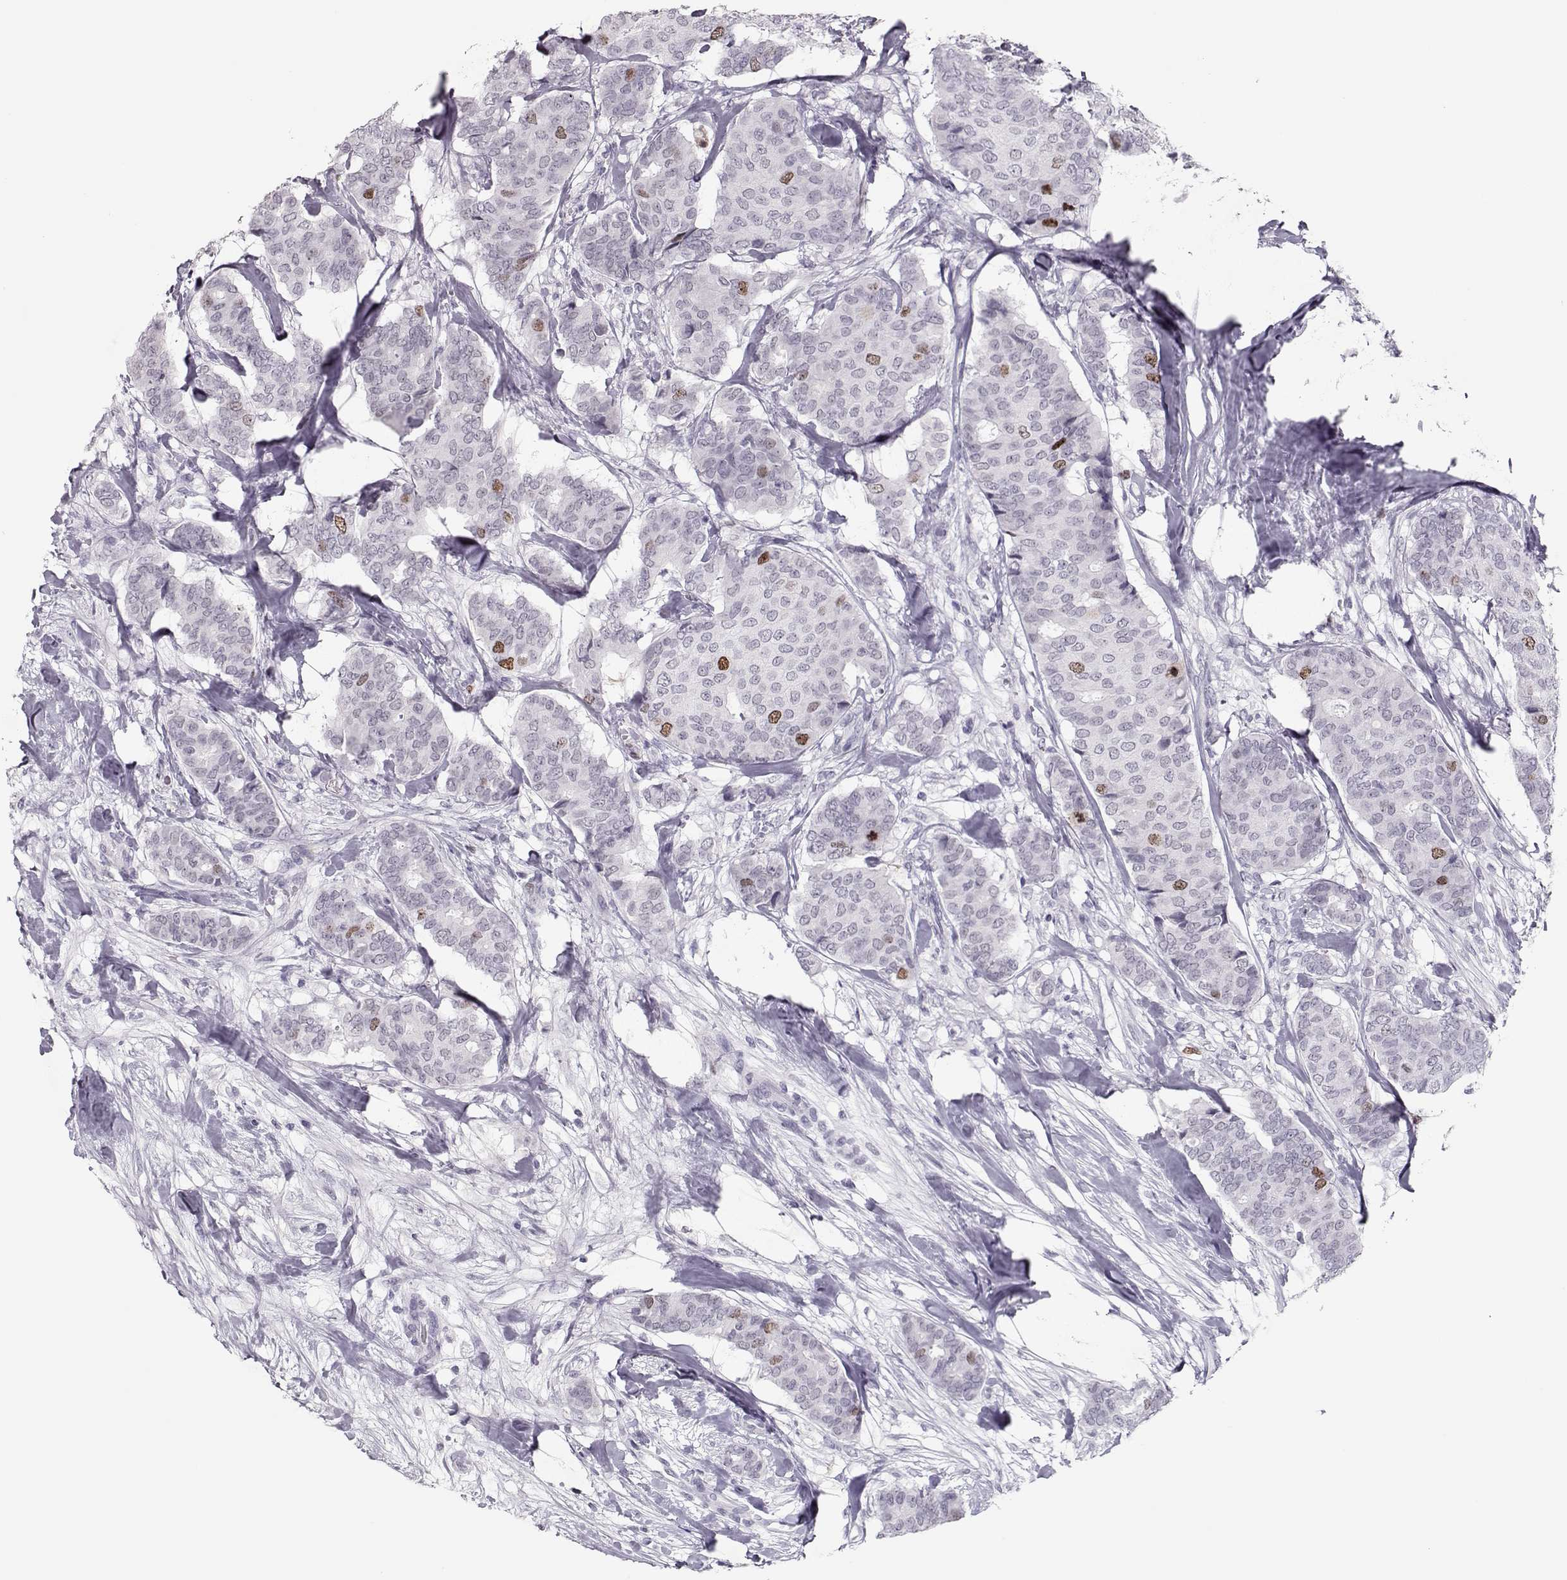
{"staining": {"intensity": "moderate", "quantity": "<25%", "location": "nuclear"}, "tissue": "breast cancer", "cell_type": "Tumor cells", "image_type": "cancer", "snomed": [{"axis": "morphology", "description": "Duct carcinoma"}, {"axis": "topography", "description": "Breast"}], "caption": "Immunohistochemical staining of human invasive ductal carcinoma (breast) shows moderate nuclear protein positivity in about <25% of tumor cells.", "gene": "SGO1", "patient": {"sex": "female", "age": 75}}